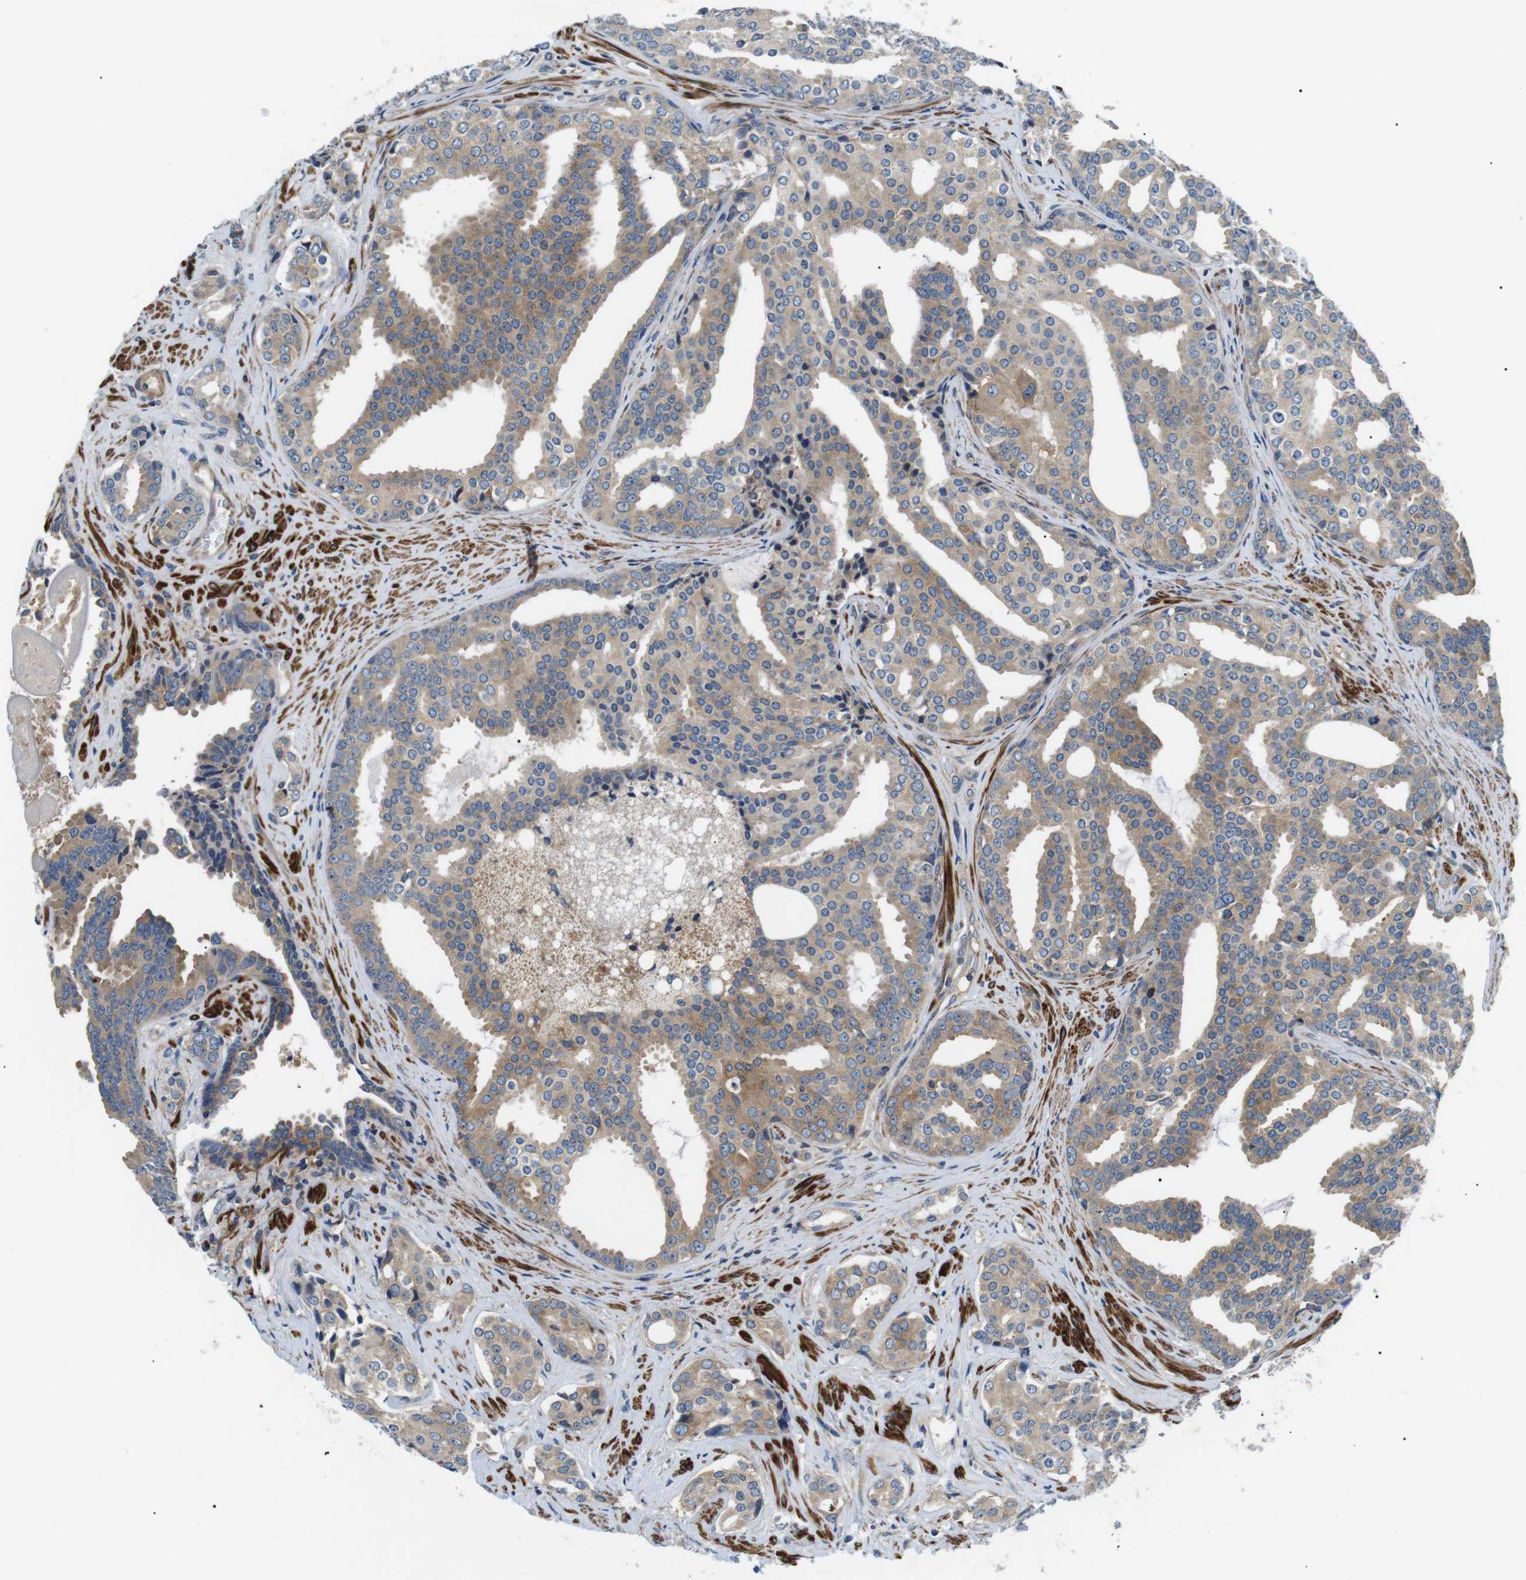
{"staining": {"intensity": "weak", "quantity": ">75%", "location": "cytoplasmic/membranous"}, "tissue": "prostate cancer", "cell_type": "Tumor cells", "image_type": "cancer", "snomed": [{"axis": "morphology", "description": "Adenocarcinoma, High grade"}, {"axis": "topography", "description": "Prostate"}], "caption": "Adenocarcinoma (high-grade) (prostate) stained for a protein displays weak cytoplasmic/membranous positivity in tumor cells.", "gene": "DIPK1A", "patient": {"sex": "male", "age": 71}}